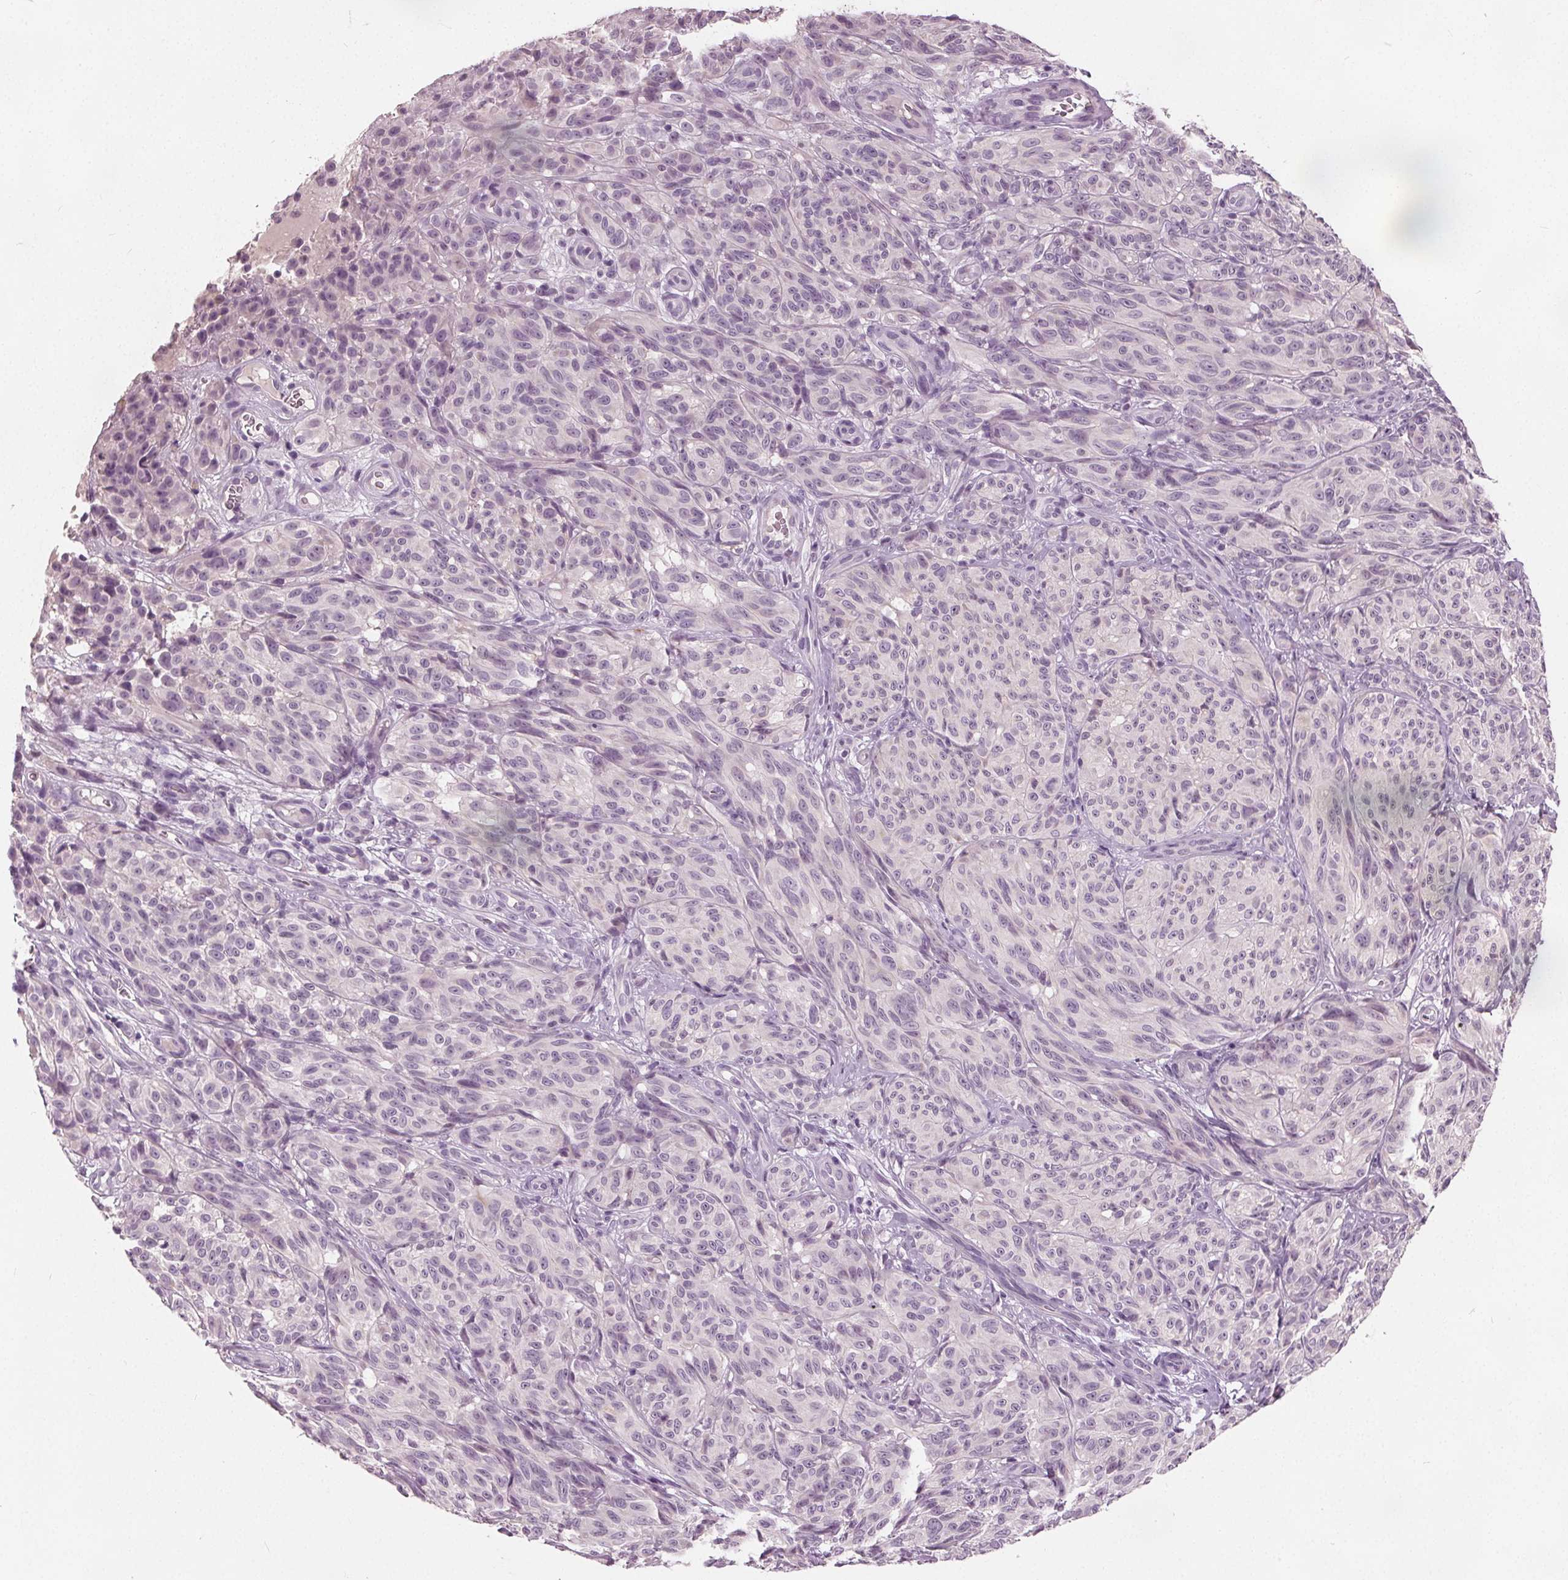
{"staining": {"intensity": "negative", "quantity": "none", "location": "none"}, "tissue": "melanoma", "cell_type": "Tumor cells", "image_type": "cancer", "snomed": [{"axis": "morphology", "description": "Malignant melanoma, NOS"}, {"axis": "topography", "description": "Skin"}], "caption": "High magnification brightfield microscopy of melanoma stained with DAB (brown) and counterstained with hematoxylin (blue): tumor cells show no significant expression.", "gene": "TKFC", "patient": {"sex": "female", "age": 85}}